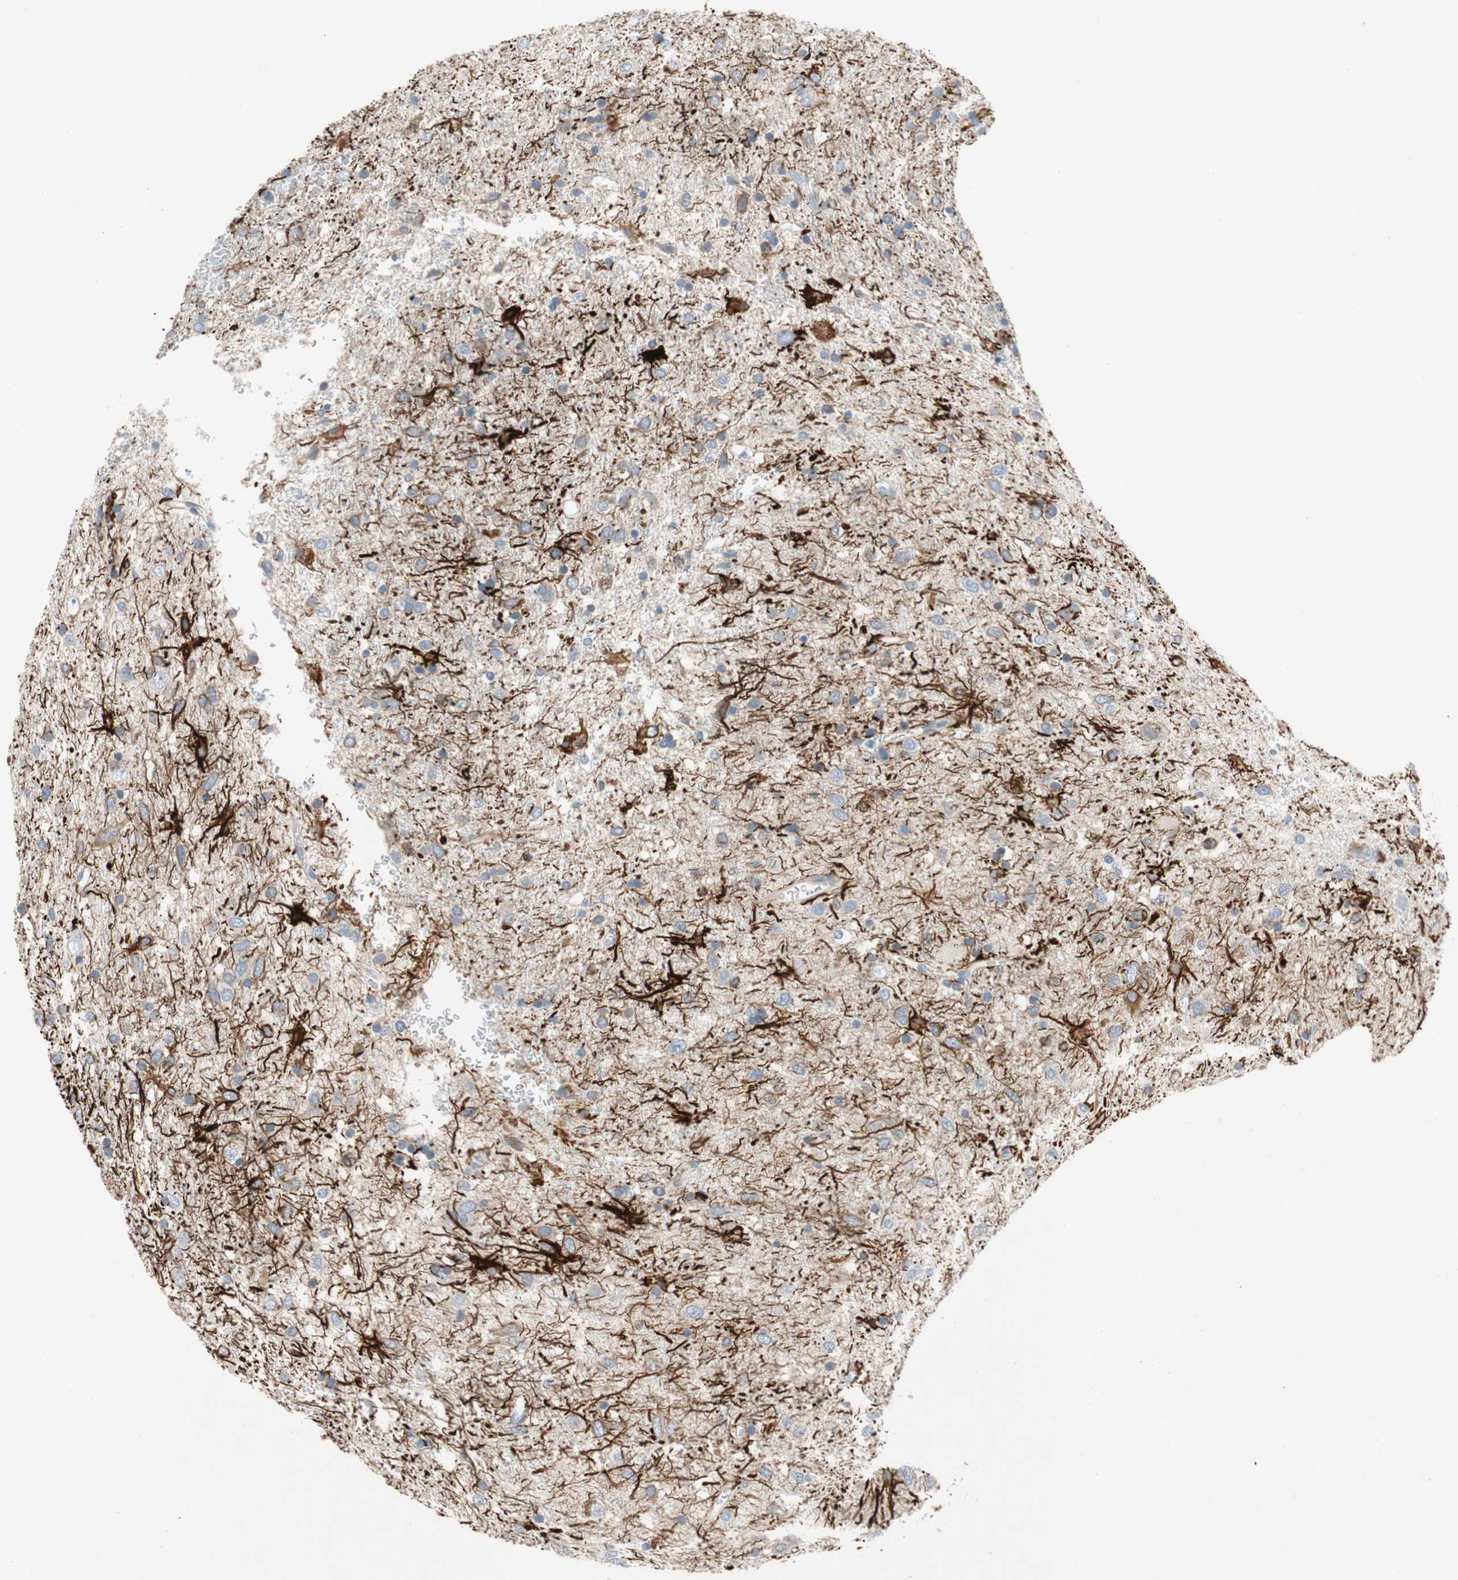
{"staining": {"intensity": "weak", "quantity": "<25%", "location": "cytoplasmic/membranous"}, "tissue": "glioma", "cell_type": "Tumor cells", "image_type": "cancer", "snomed": [{"axis": "morphology", "description": "Glioma, malignant, Low grade"}, {"axis": "topography", "description": "Brain"}], "caption": "The image displays no significant staining in tumor cells of glioma.", "gene": "RELB", "patient": {"sex": "male", "age": 77}}